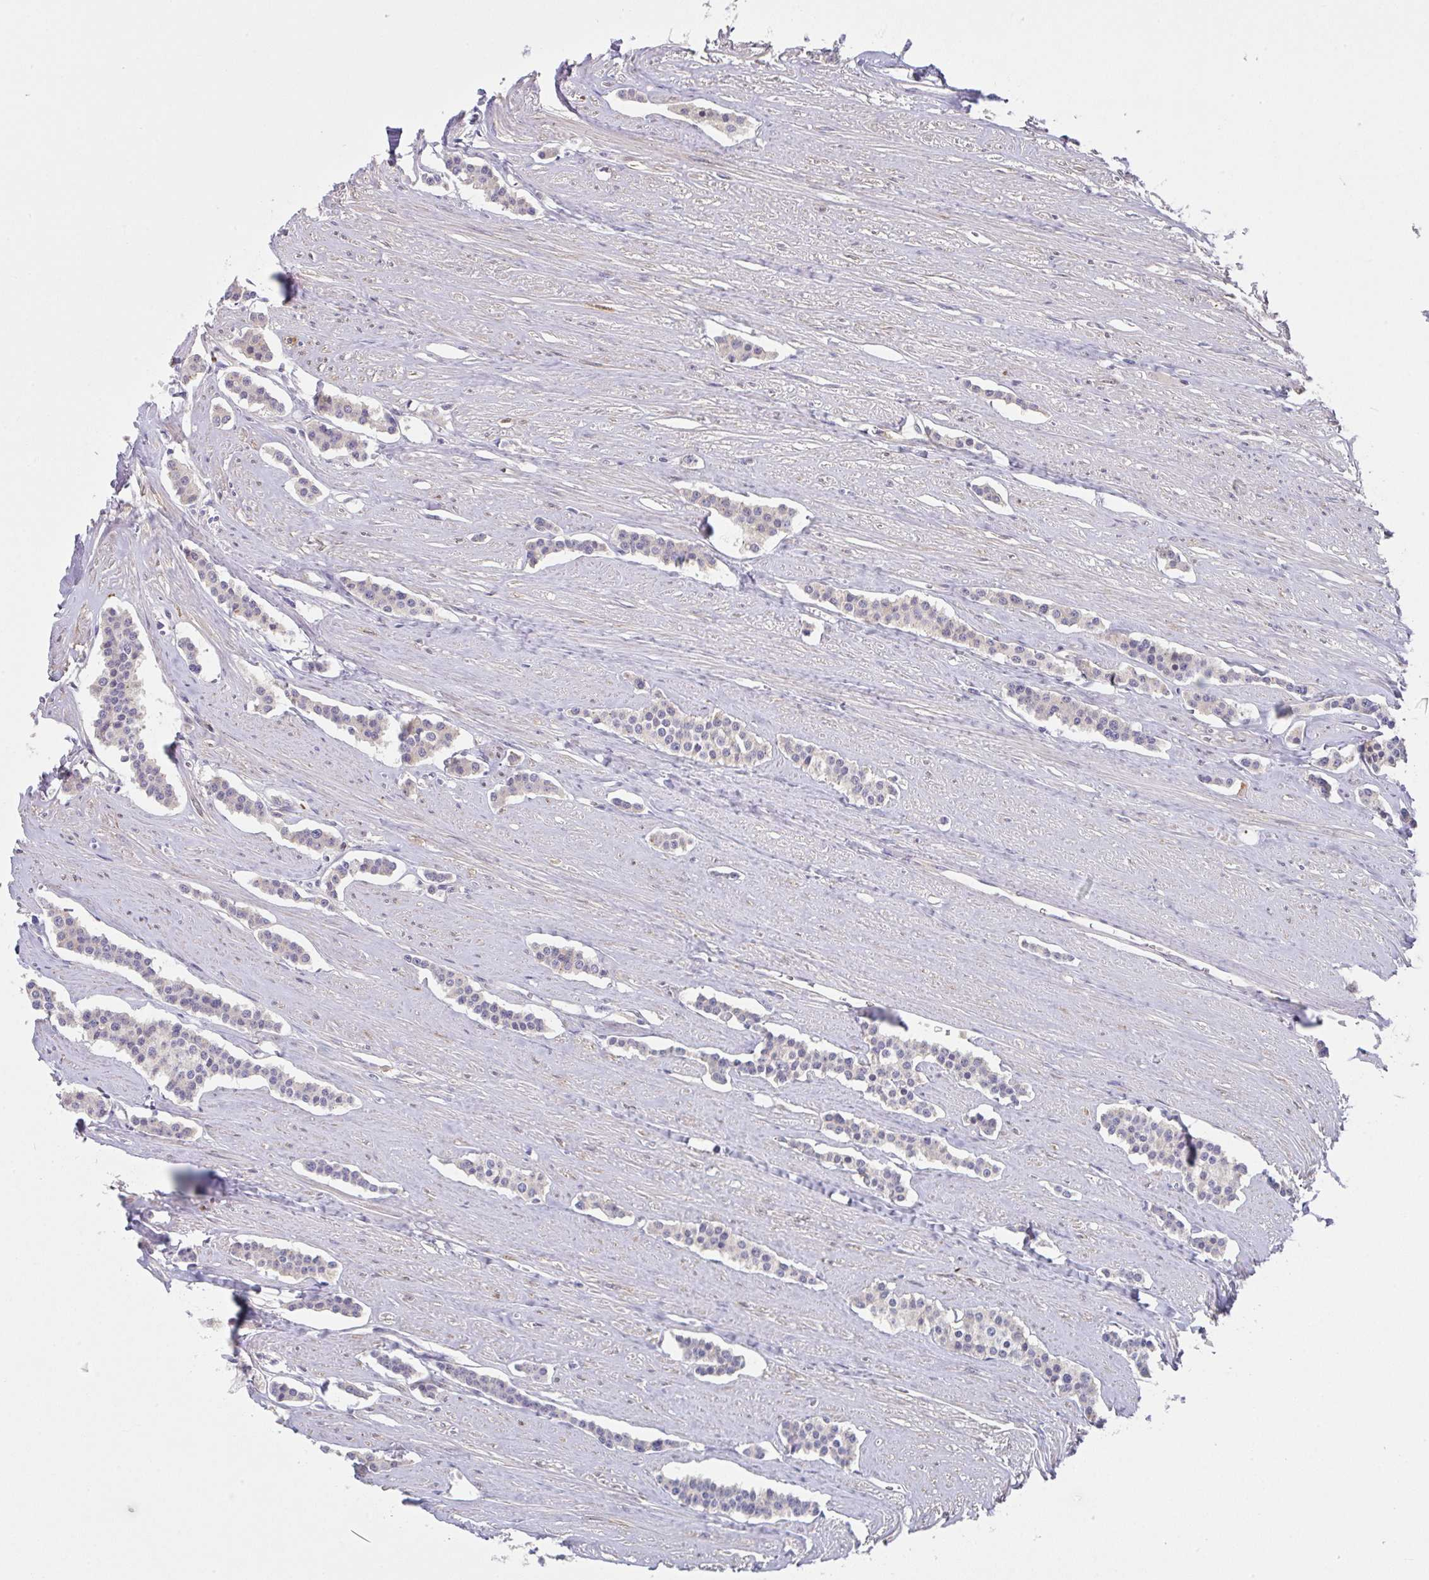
{"staining": {"intensity": "negative", "quantity": "none", "location": "none"}, "tissue": "carcinoid", "cell_type": "Tumor cells", "image_type": "cancer", "snomed": [{"axis": "morphology", "description": "Carcinoid, malignant, NOS"}, {"axis": "topography", "description": "Small intestine"}], "caption": "Immunohistochemical staining of human carcinoid demonstrates no significant expression in tumor cells.", "gene": "TSPAN31", "patient": {"sex": "male", "age": 60}}